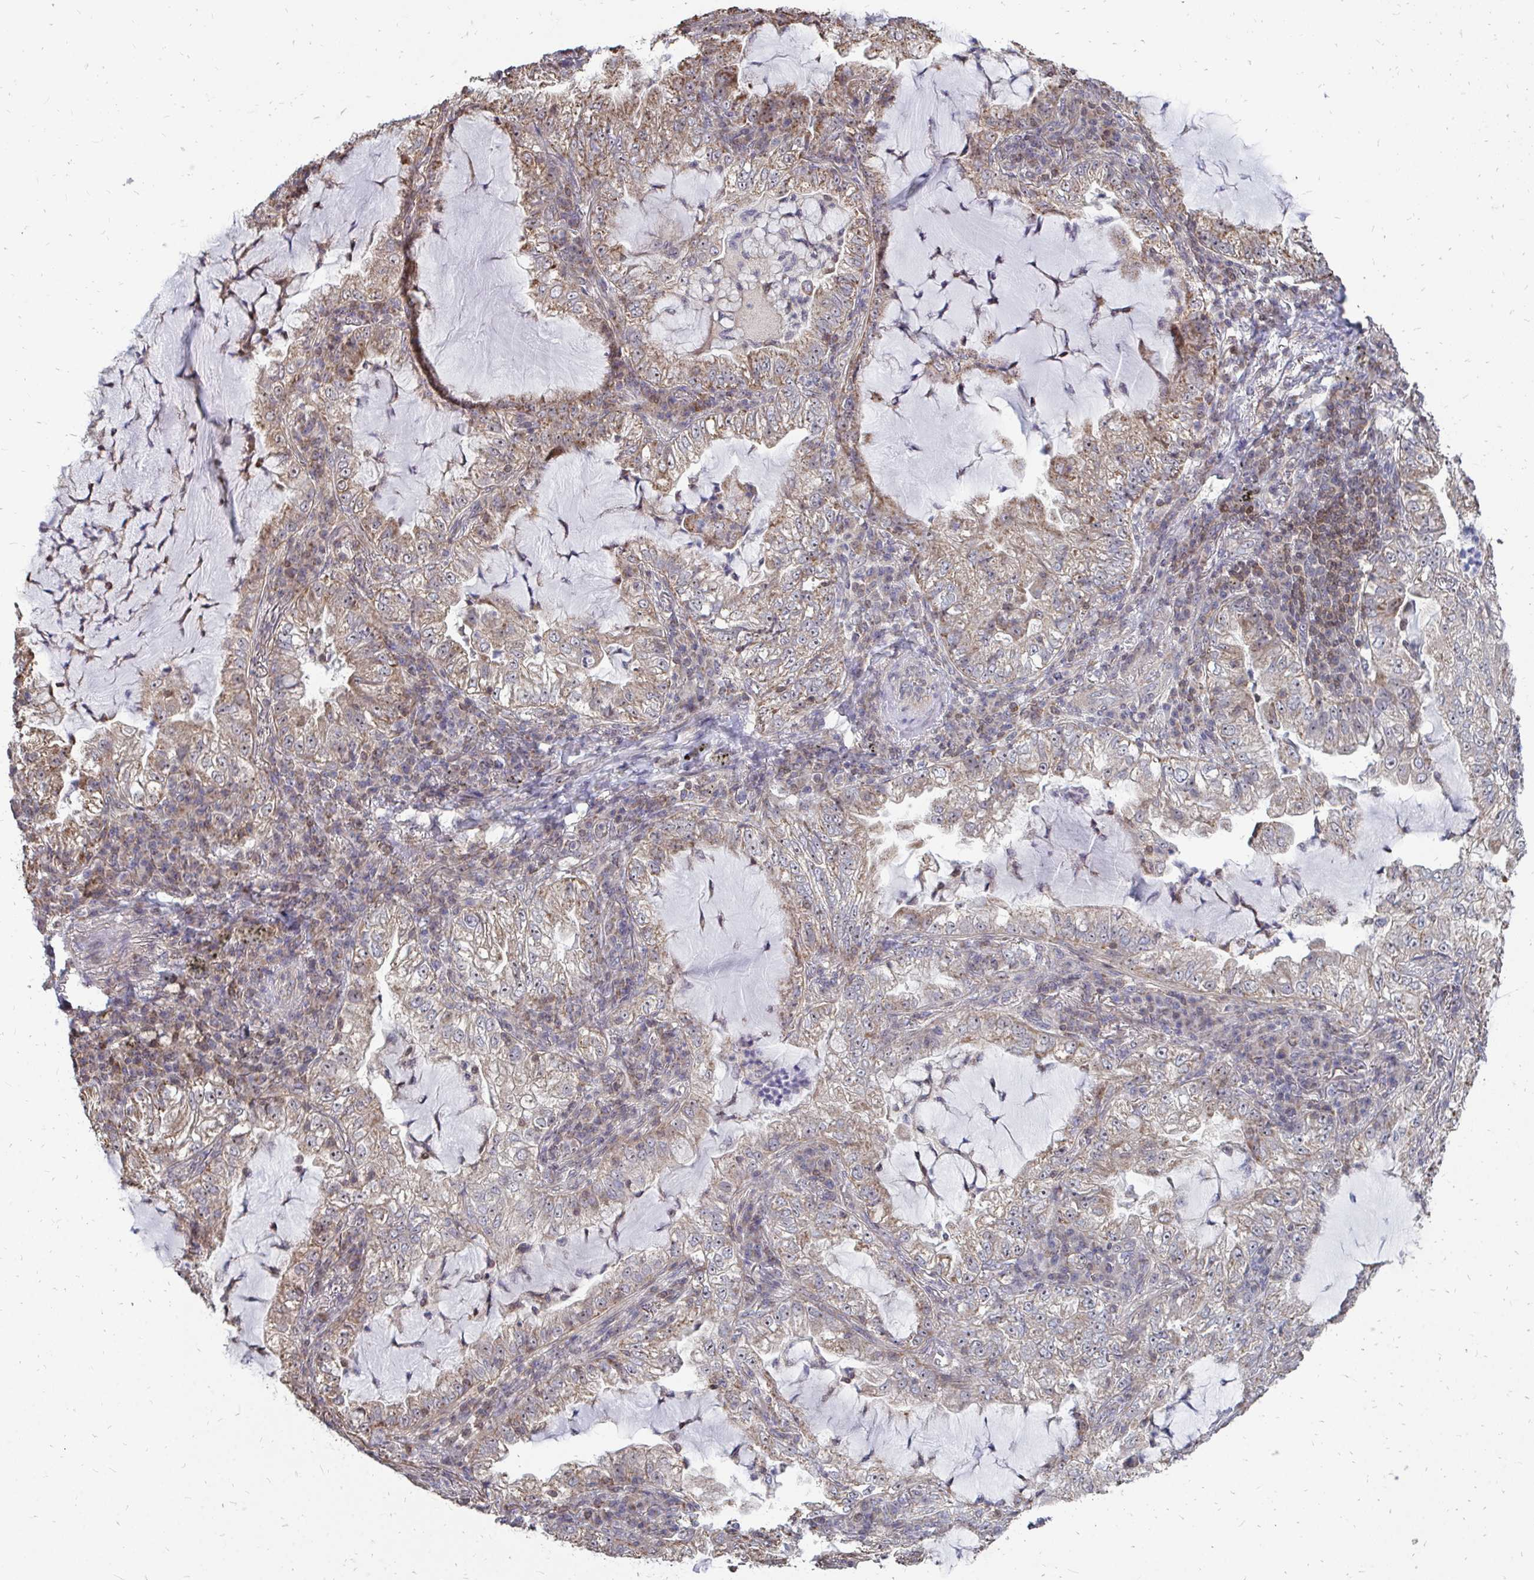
{"staining": {"intensity": "weak", "quantity": ">75%", "location": "cytoplasmic/membranous"}, "tissue": "lung cancer", "cell_type": "Tumor cells", "image_type": "cancer", "snomed": [{"axis": "morphology", "description": "Adenocarcinoma, NOS"}, {"axis": "topography", "description": "Lung"}], "caption": "Lung adenocarcinoma tissue reveals weak cytoplasmic/membranous expression in about >75% of tumor cells The protein is stained brown, and the nuclei are stained in blue (DAB (3,3'-diaminobenzidine) IHC with brightfield microscopy, high magnification).", "gene": "DNAJA2", "patient": {"sex": "female", "age": 73}}